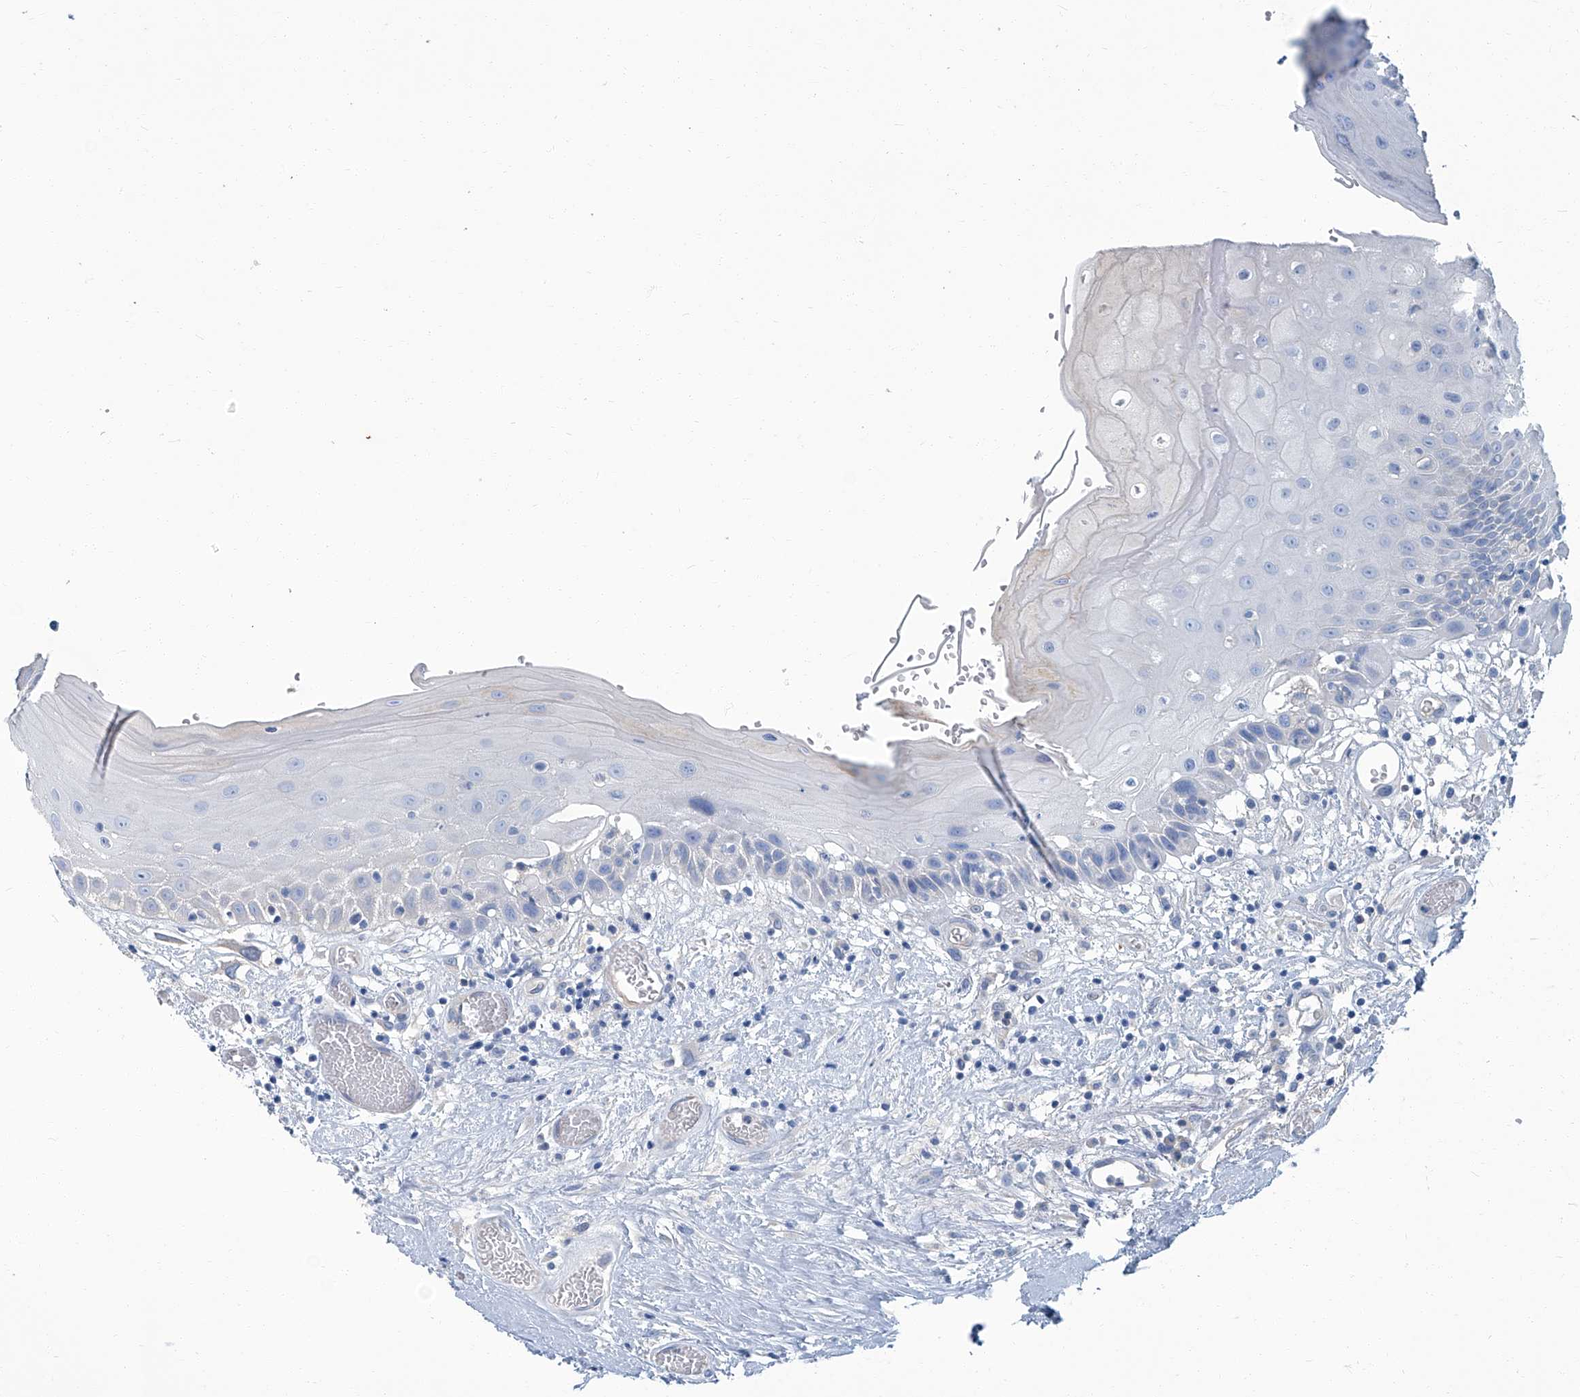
{"staining": {"intensity": "negative", "quantity": "none", "location": "none"}, "tissue": "oral mucosa", "cell_type": "Squamous epithelial cells", "image_type": "normal", "snomed": [{"axis": "morphology", "description": "Normal tissue, NOS"}, {"axis": "topography", "description": "Oral tissue"}], "caption": "IHC of unremarkable oral mucosa exhibits no expression in squamous epithelial cells. (Immunohistochemistry (ihc), brightfield microscopy, high magnification).", "gene": "PFKL", "patient": {"sex": "female", "age": 76}}